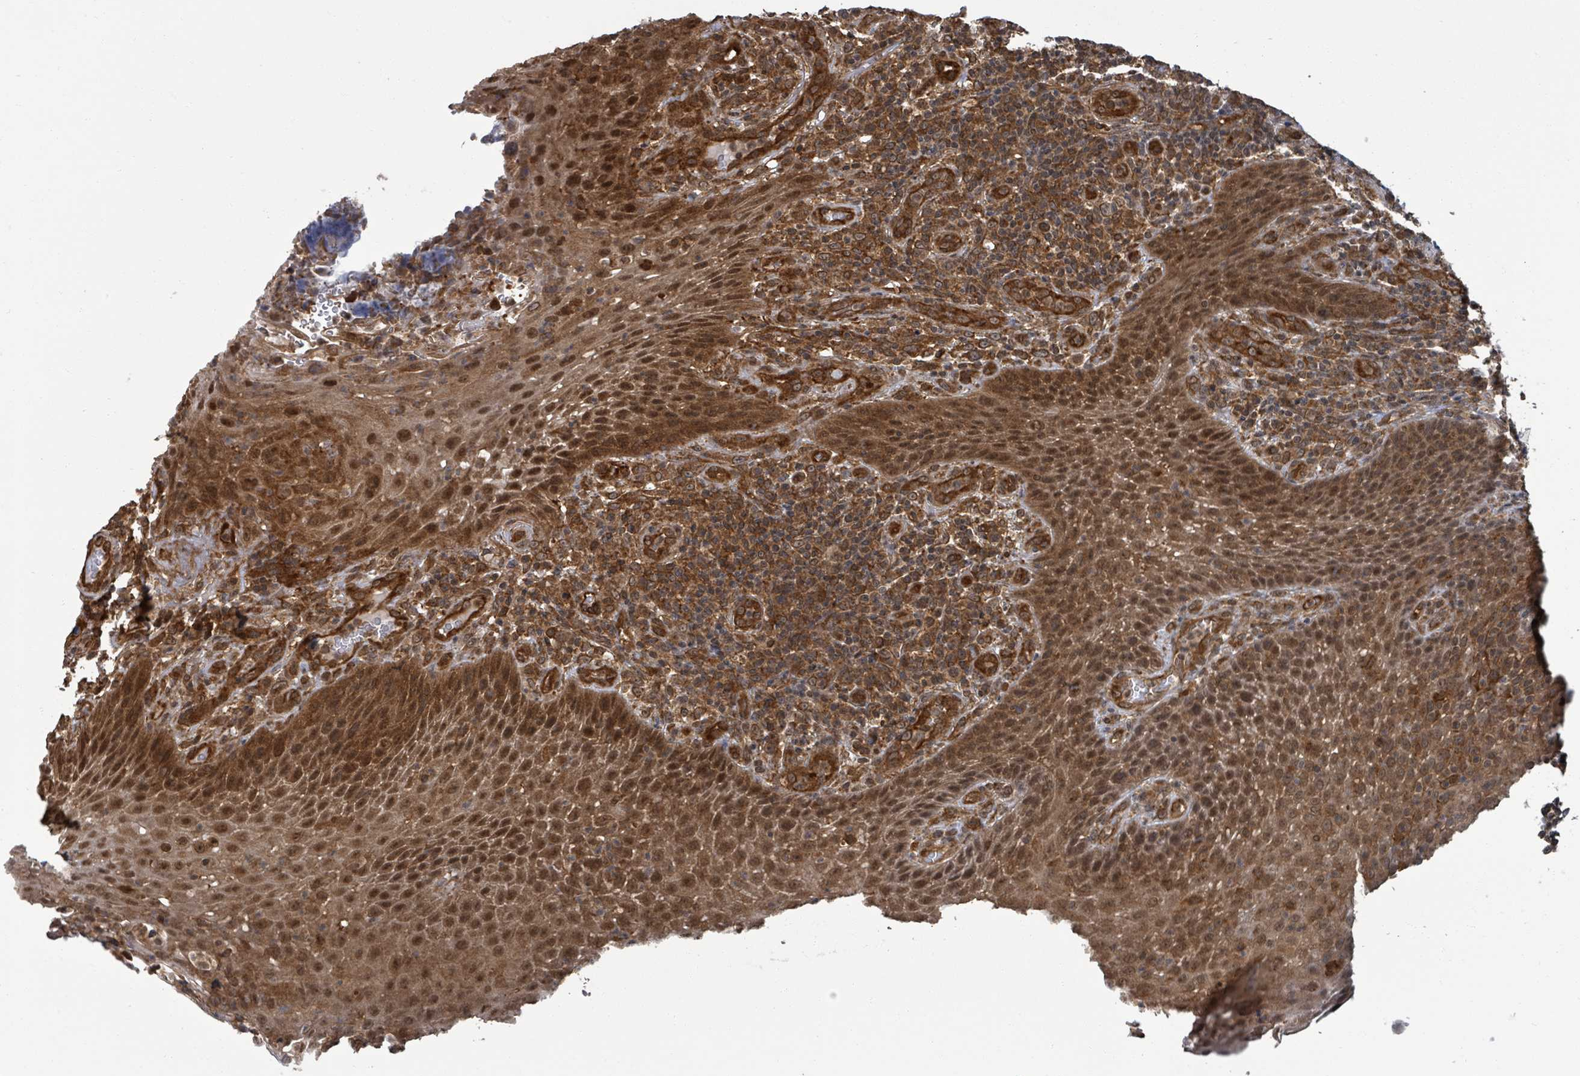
{"staining": {"intensity": "moderate", "quantity": ">75%", "location": "cytoplasmic/membranous"}, "tissue": "tonsil", "cell_type": "Germinal center cells", "image_type": "normal", "snomed": [{"axis": "morphology", "description": "Normal tissue, NOS"}, {"axis": "topography", "description": "Tonsil"}], "caption": "IHC staining of normal tonsil, which exhibits medium levels of moderate cytoplasmic/membranous staining in about >75% of germinal center cells indicating moderate cytoplasmic/membranous protein staining. The staining was performed using DAB (3,3'-diaminobenzidine) (brown) for protein detection and nuclei were counterstained in hematoxylin (blue).", "gene": "ENSG00000256500", "patient": {"sex": "male", "age": 17}}